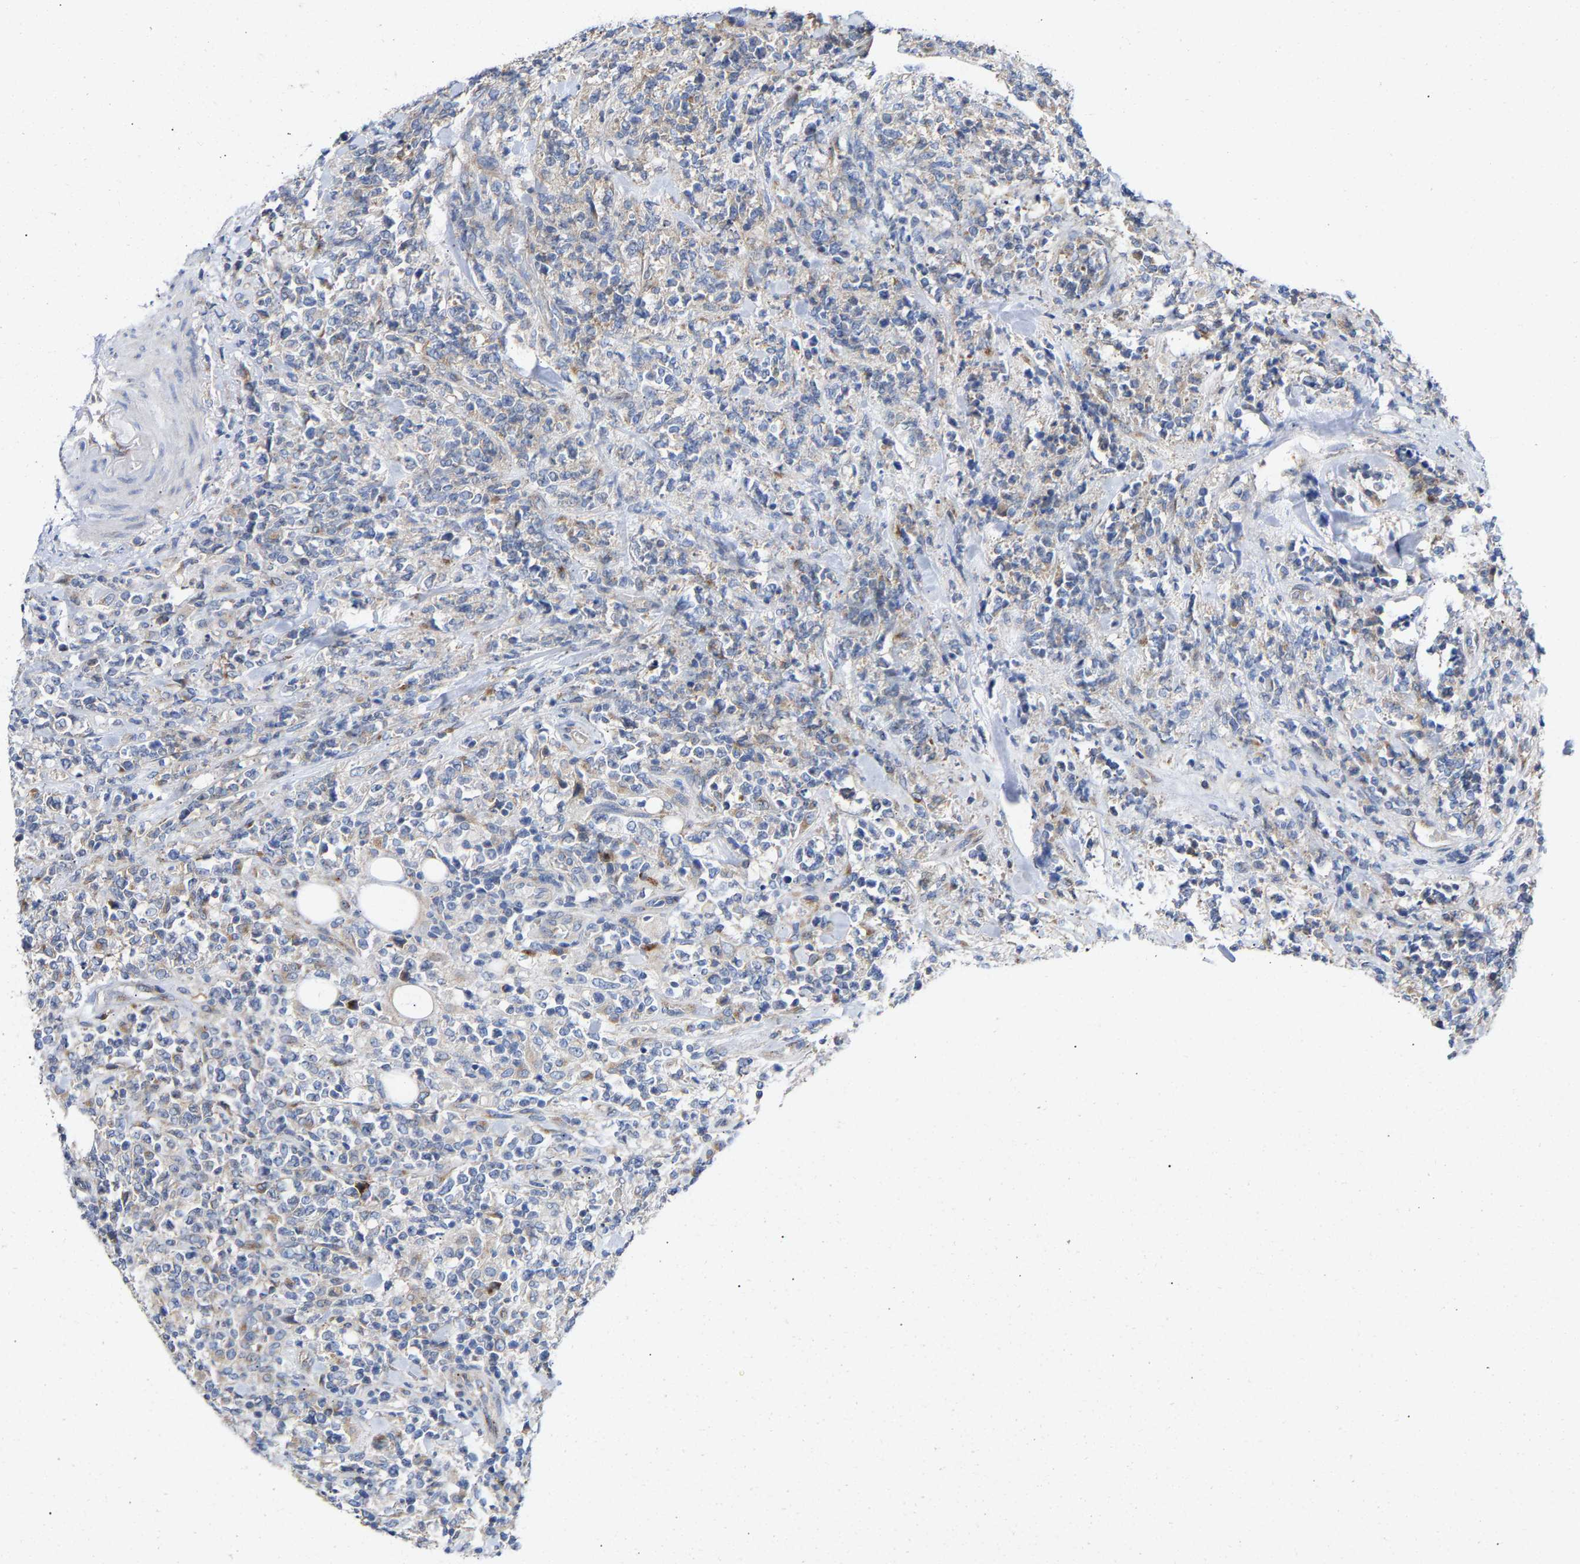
{"staining": {"intensity": "weak", "quantity": "<25%", "location": "cytoplasmic/membranous"}, "tissue": "lymphoma", "cell_type": "Tumor cells", "image_type": "cancer", "snomed": [{"axis": "morphology", "description": "Malignant lymphoma, non-Hodgkin's type, High grade"}, {"axis": "topography", "description": "Soft tissue"}], "caption": "Micrograph shows no significant protein staining in tumor cells of malignant lymphoma, non-Hodgkin's type (high-grade).", "gene": "PPP1R15A", "patient": {"sex": "male", "age": 18}}